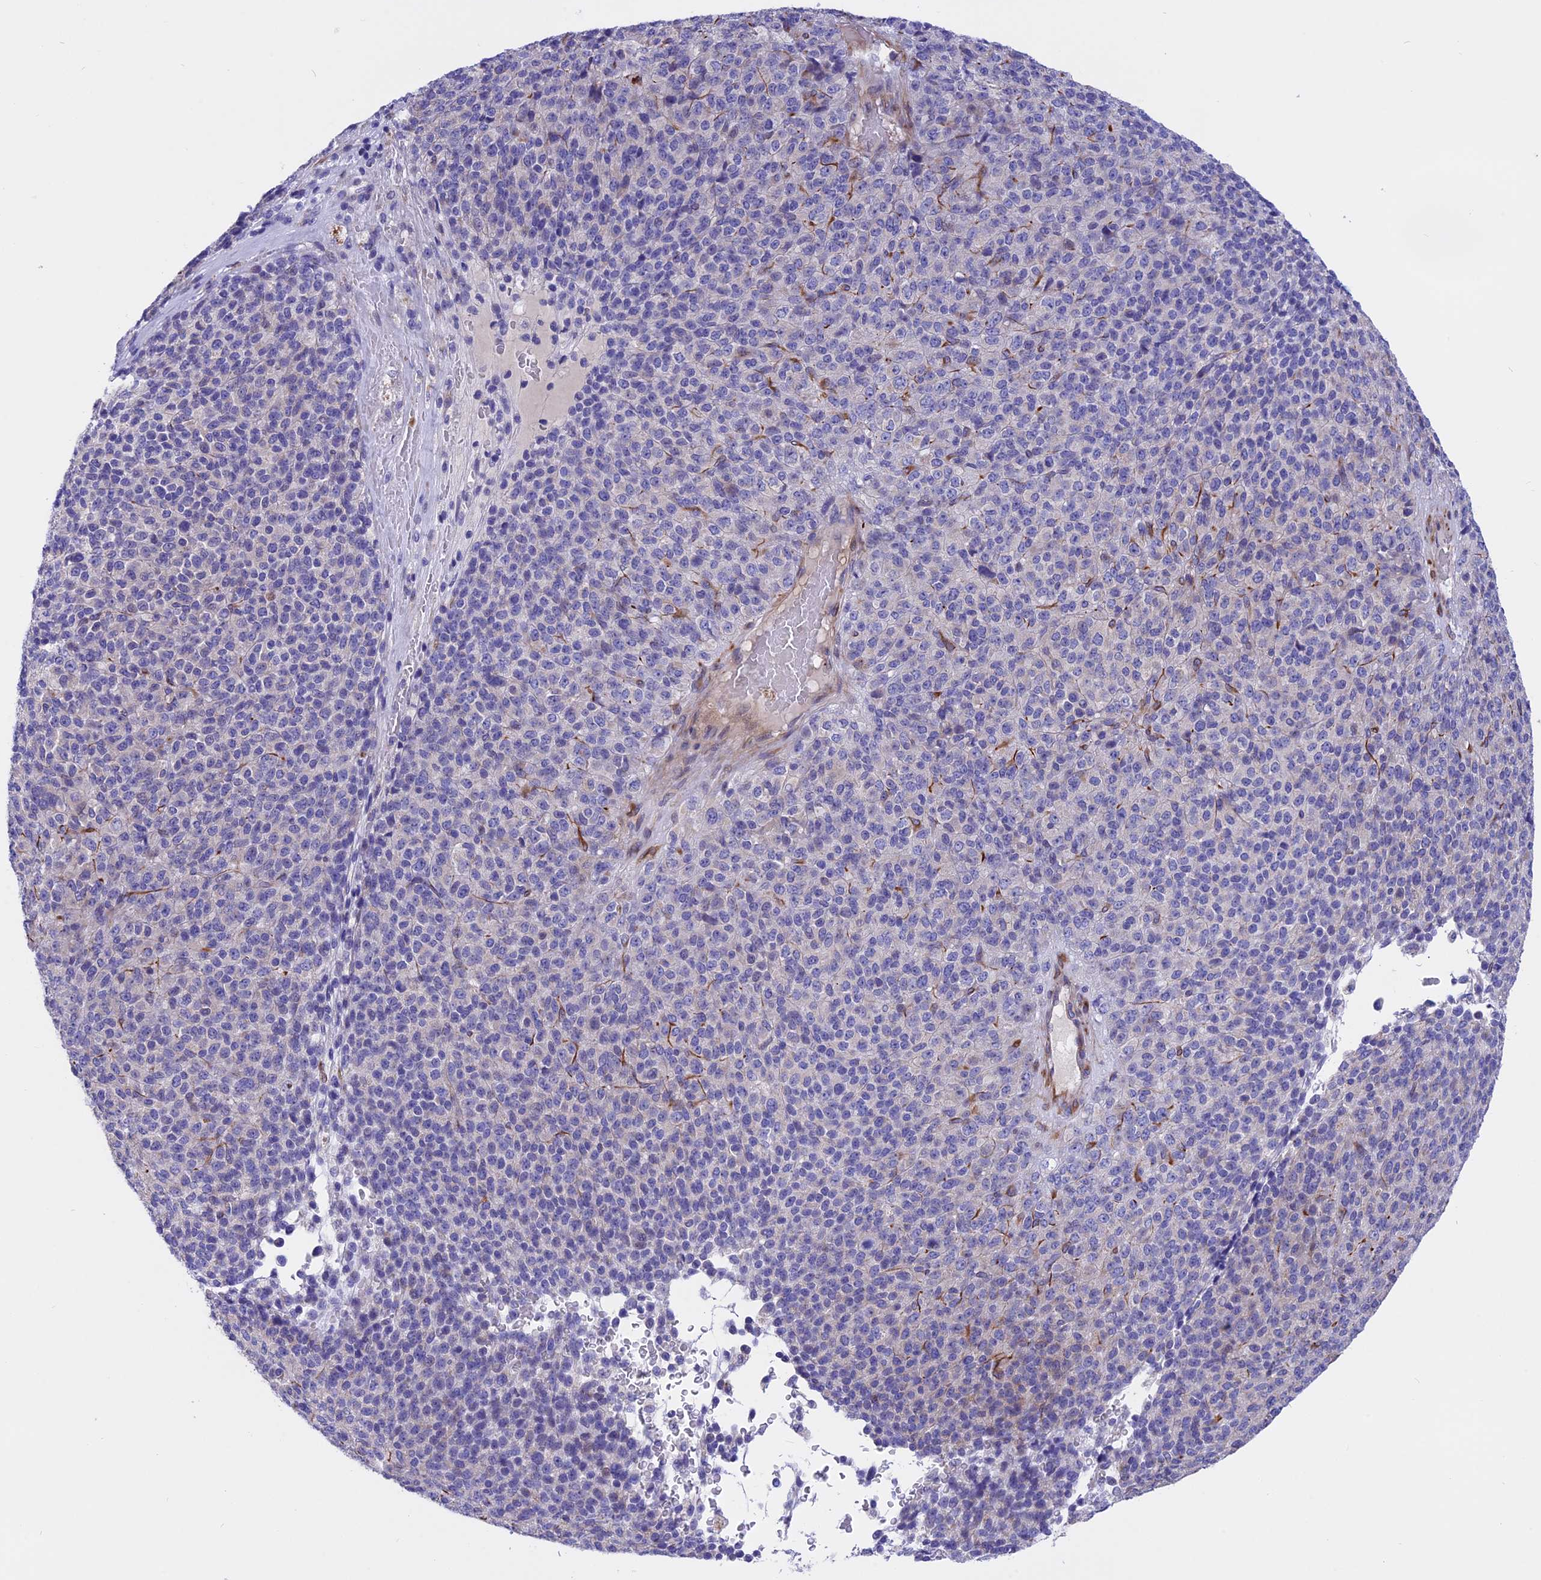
{"staining": {"intensity": "negative", "quantity": "none", "location": "none"}, "tissue": "melanoma", "cell_type": "Tumor cells", "image_type": "cancer", "snomed": [{"axis": "morphology", "description": "Malignant melanoma, Metastatic site"}, {"axis": "topography", "description": "Brain"}], "caption": "This micrograph is of melanoma stained with immunohistochemistry (IHC) to label a protein in brown with the nuclei are counter-stained blue. There is no expression in tumor cells. (Stains: DAB immunohistochemistry (IHC) with hematoxylin counter stain, Microscopy: brightfield microscopy at high magnification).", "gene": "TMEM138", "patient": {"sex": "female", "age": 56}}